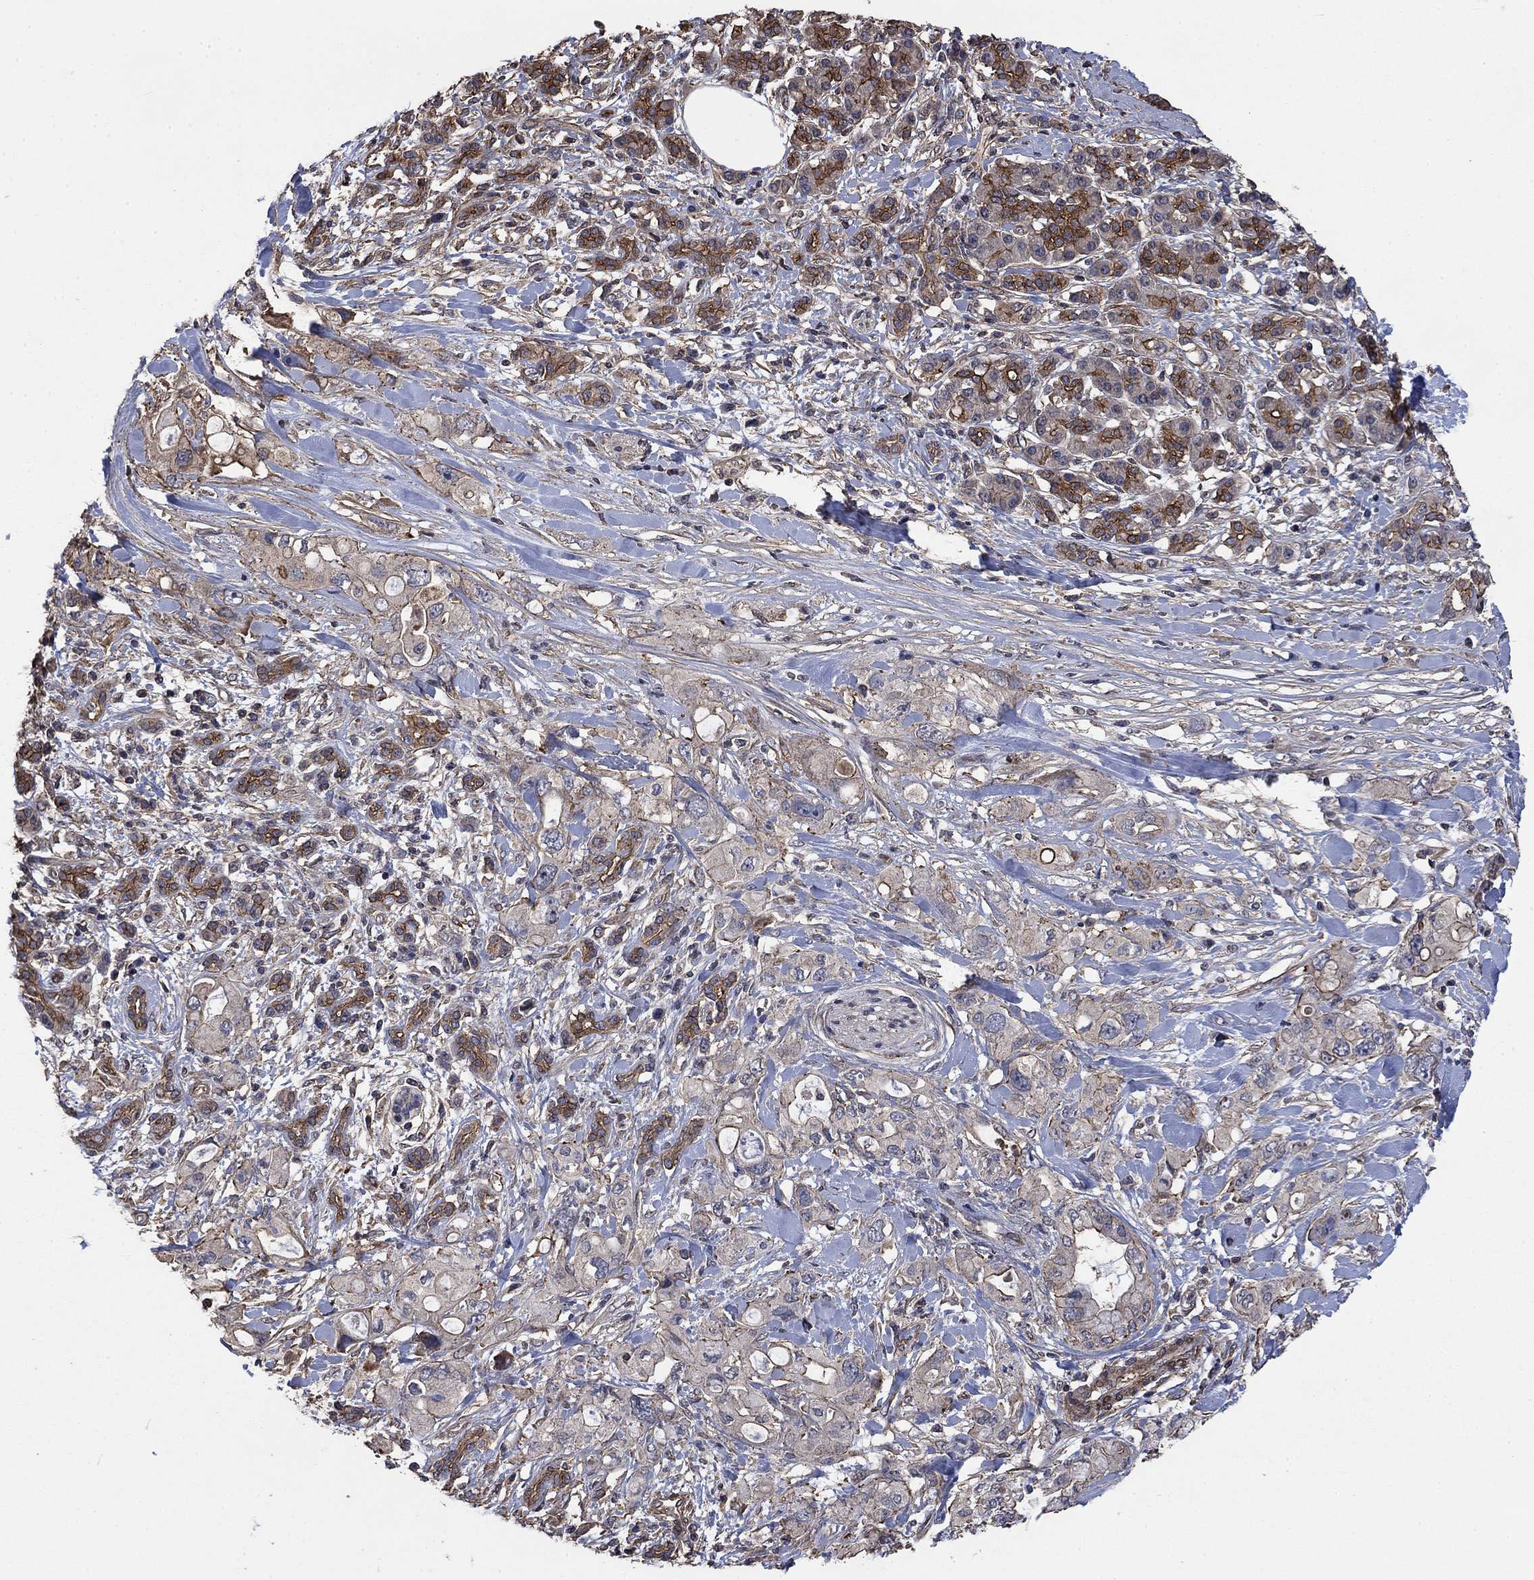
{"staining": {"intensity": "strong", "quantity": "<25%", "location": "cytoplasmic/membranous"}, "tissue": "pancreatic cancer", "cell_type": "Tumor cells", "image_type": "cancer", "snomed": [{"axis": "morphology", "description": "Adenocarcinoma, NOS"}, {"axis": "topography", "description": "Pancreas"}], "caption": "This image exhibits IHC staining of pancreatic cancer (adenocarcinoma), with medium strong cytoplasmic/membranous expression in about <25% of tumor cells.", "gene": "PDE3A", "patient": {"sex": "female", "age": 56}}